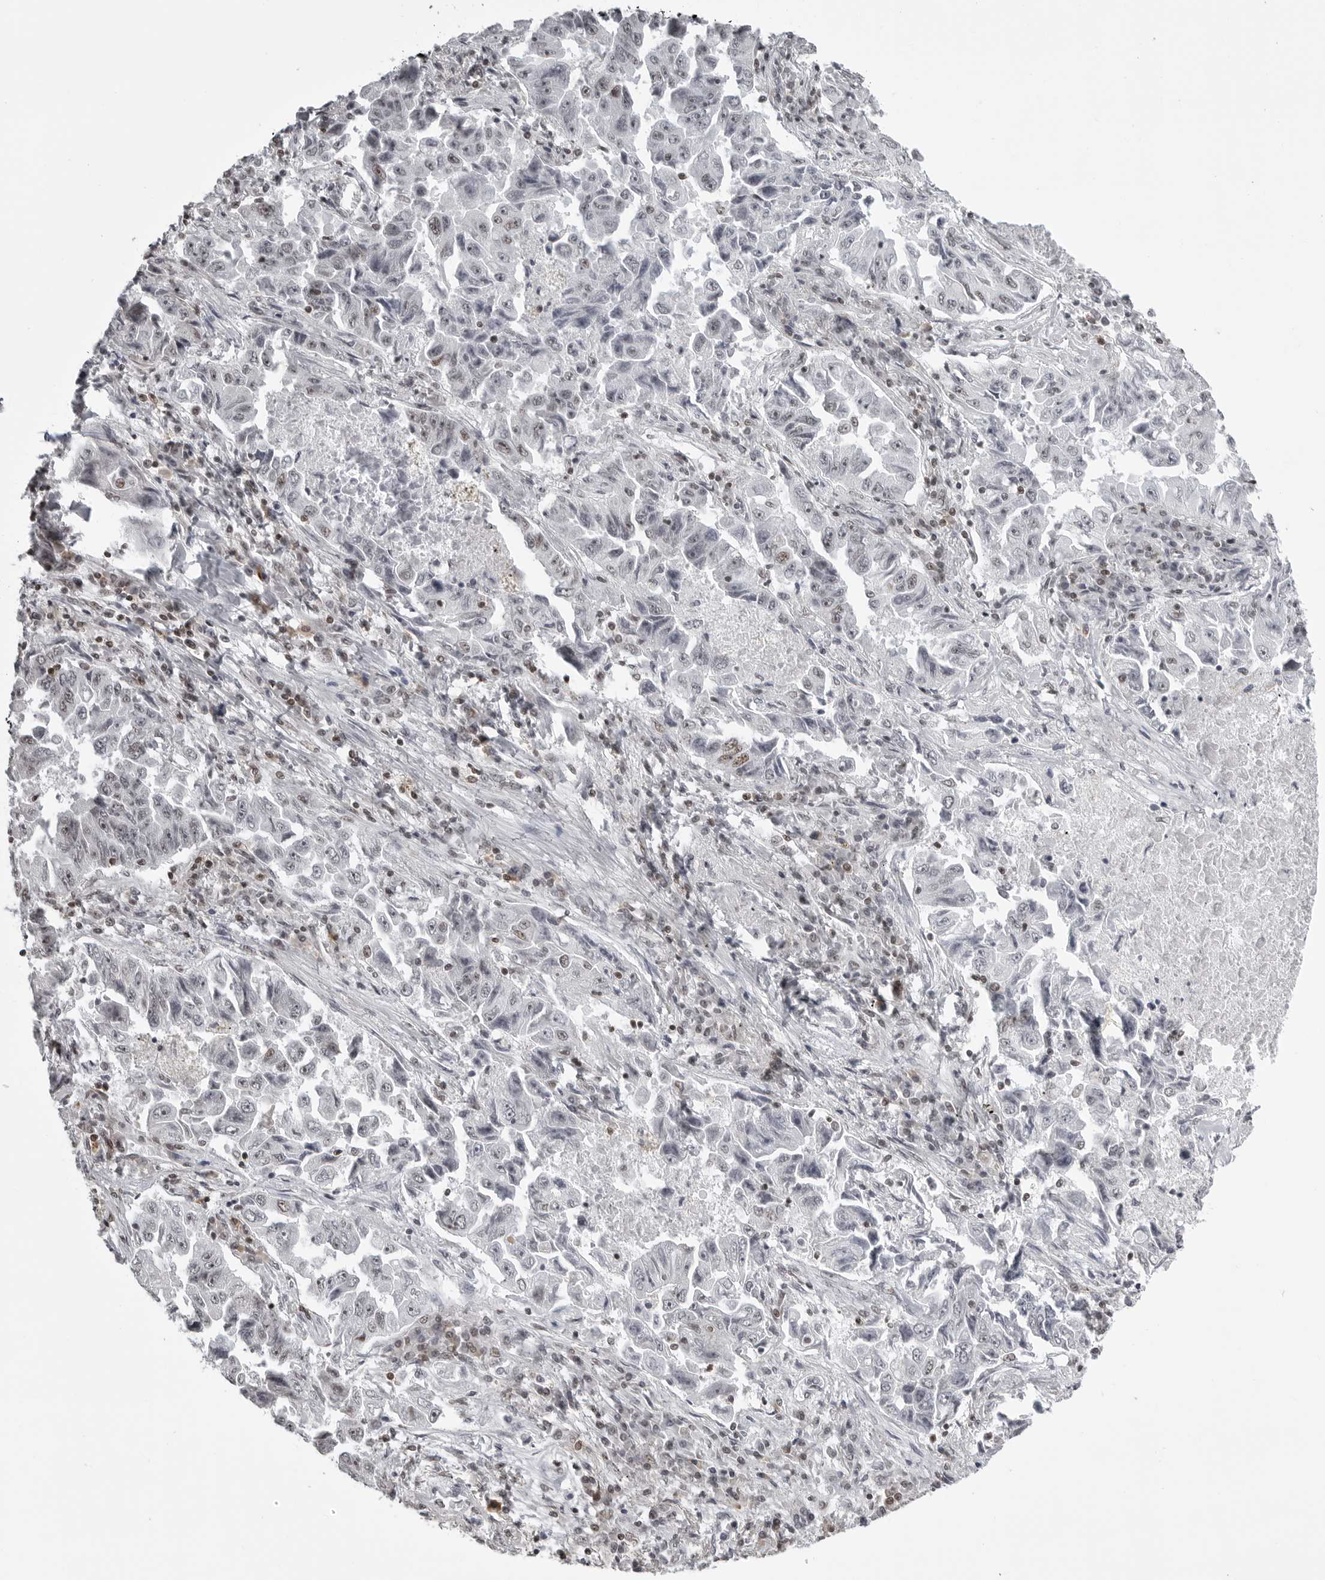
{"staining": {"intensity": "negative", "quantity": "none", "location": "none"}, "tissue": "lung cancer", "cell_type": "Tumor cells", "image_type": "cancer", "snomed": [{"axis": "morphology", "description": "Adenocarcinoma, NOS"}, {"axis": "topography", "description": "Lung"}], "caption": "An image of human lung cancer (adenocarcinoma) is negative for staining in tumor cells.", "gene": "WRAP53", "patient": {"sex": "female", "age": 51}}